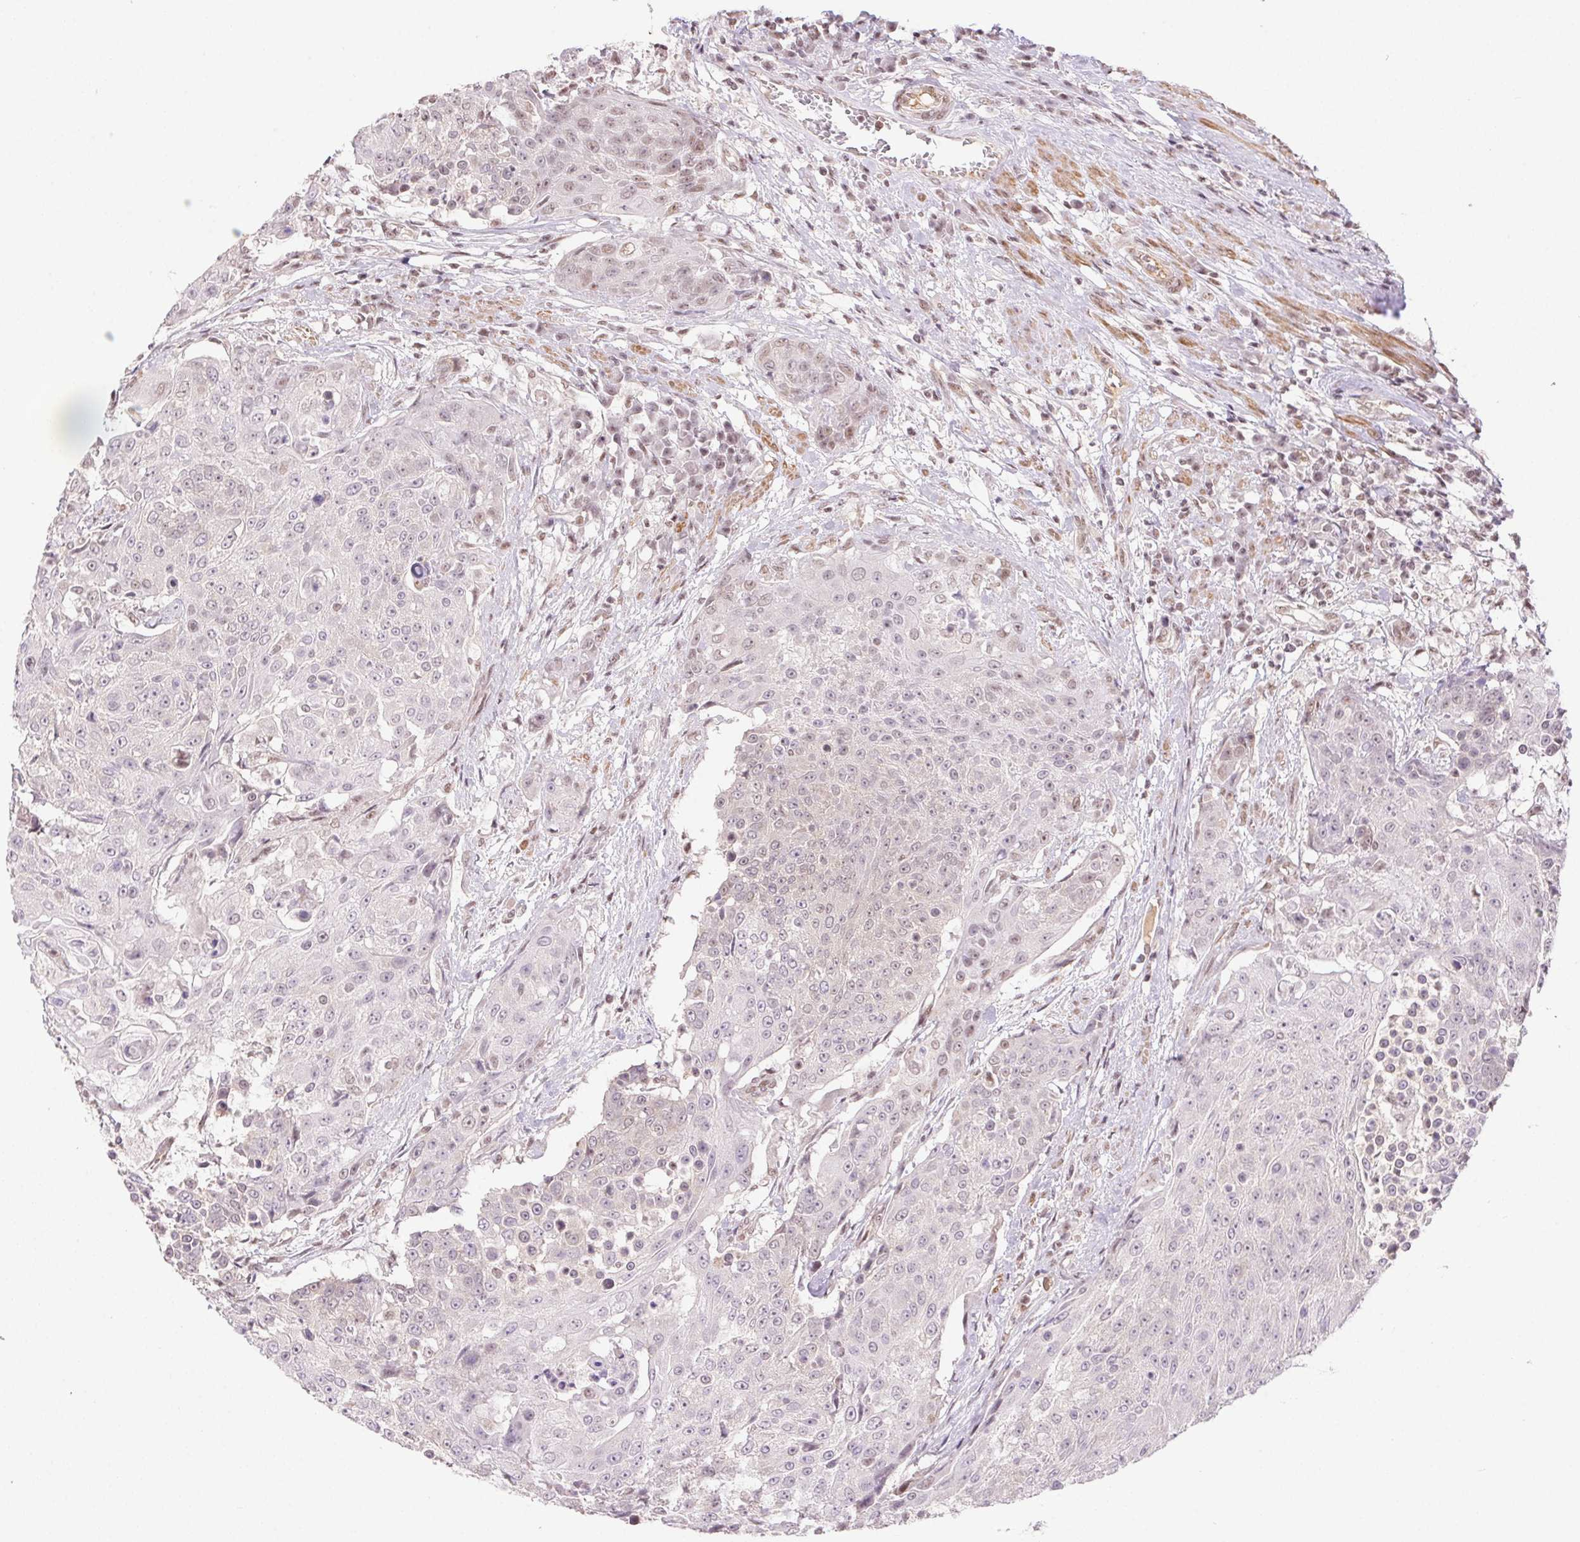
{"staining": {"intensity": "weak", "quantity": "<25%", "location": "nuclear"}, "tissue": "urothelial cancer", "cell_type": "Tumor cells", "image_type": "cancer", "snomed": [{"axis": "morphology", "description": "Urothelial carcinoma, High grade"}, {"axis": "topography", "description": "Urinary bladder"}], "caption": "Protein analysis of urothelial carcinoma (high-grade) displays no significant positivity in tumor cells.", "gene": "DDX17", "patient": {"sex": "female", "age": 63}}